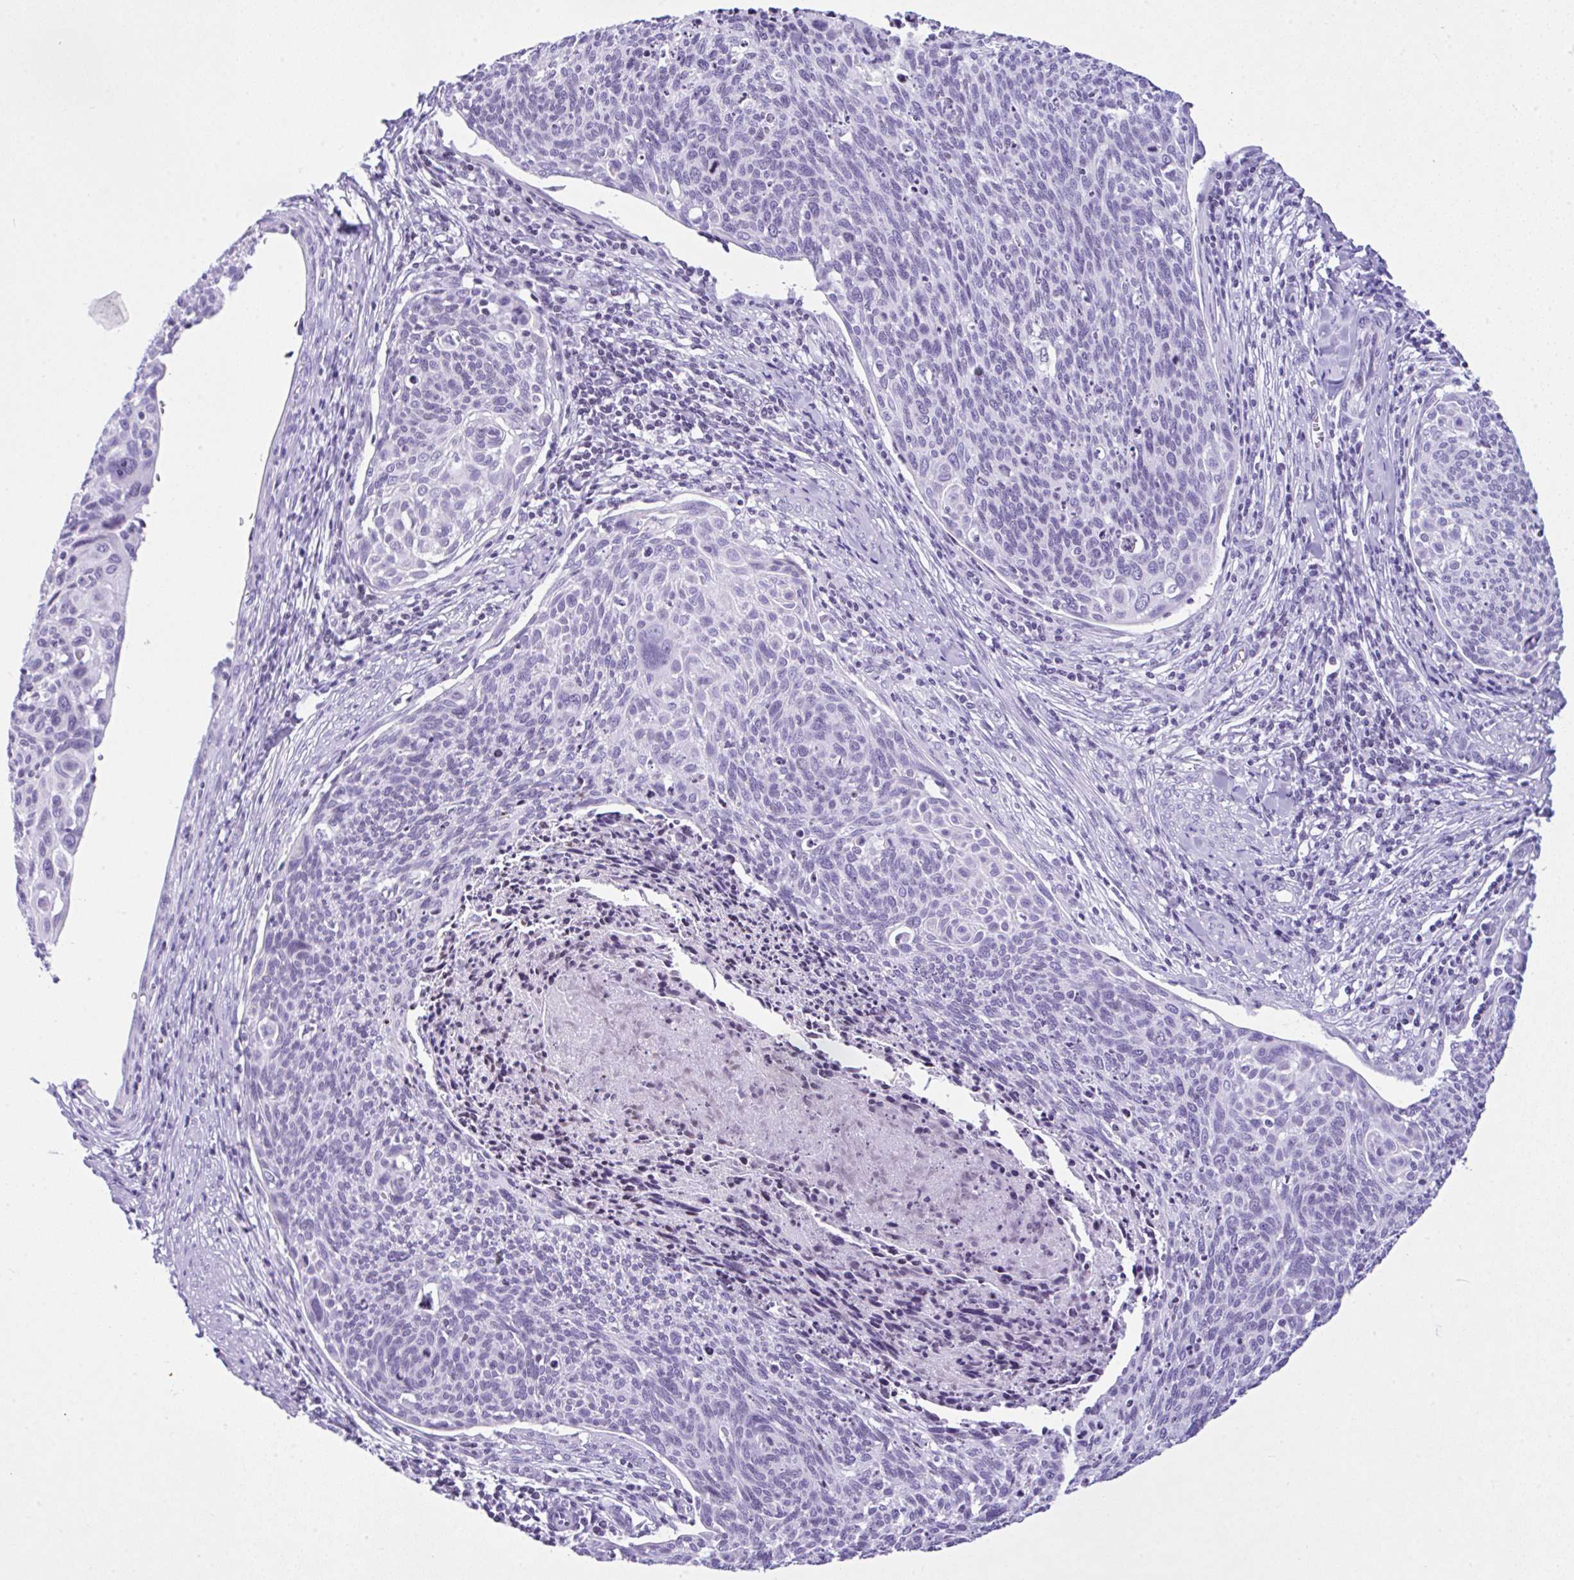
{"staining": {"intensity": "negative", "quantity": "none", "location": "none"}, "tissue": "cervical cancer", "cell_type": "Tumor cells", "image_type": "cancer", "snomed": [{"axis": "morphology", "description": "Squamous cell carcinoma, NOS"}, {"axis": "topography", "description": "Cervix"}], "caption": "A high-resolution image shows IHC staining of cervical cancer, which demonstrates no significant staining in tumor cells.", "gene": "KRT27", "patient": {"sex": "female", "age": 49}}